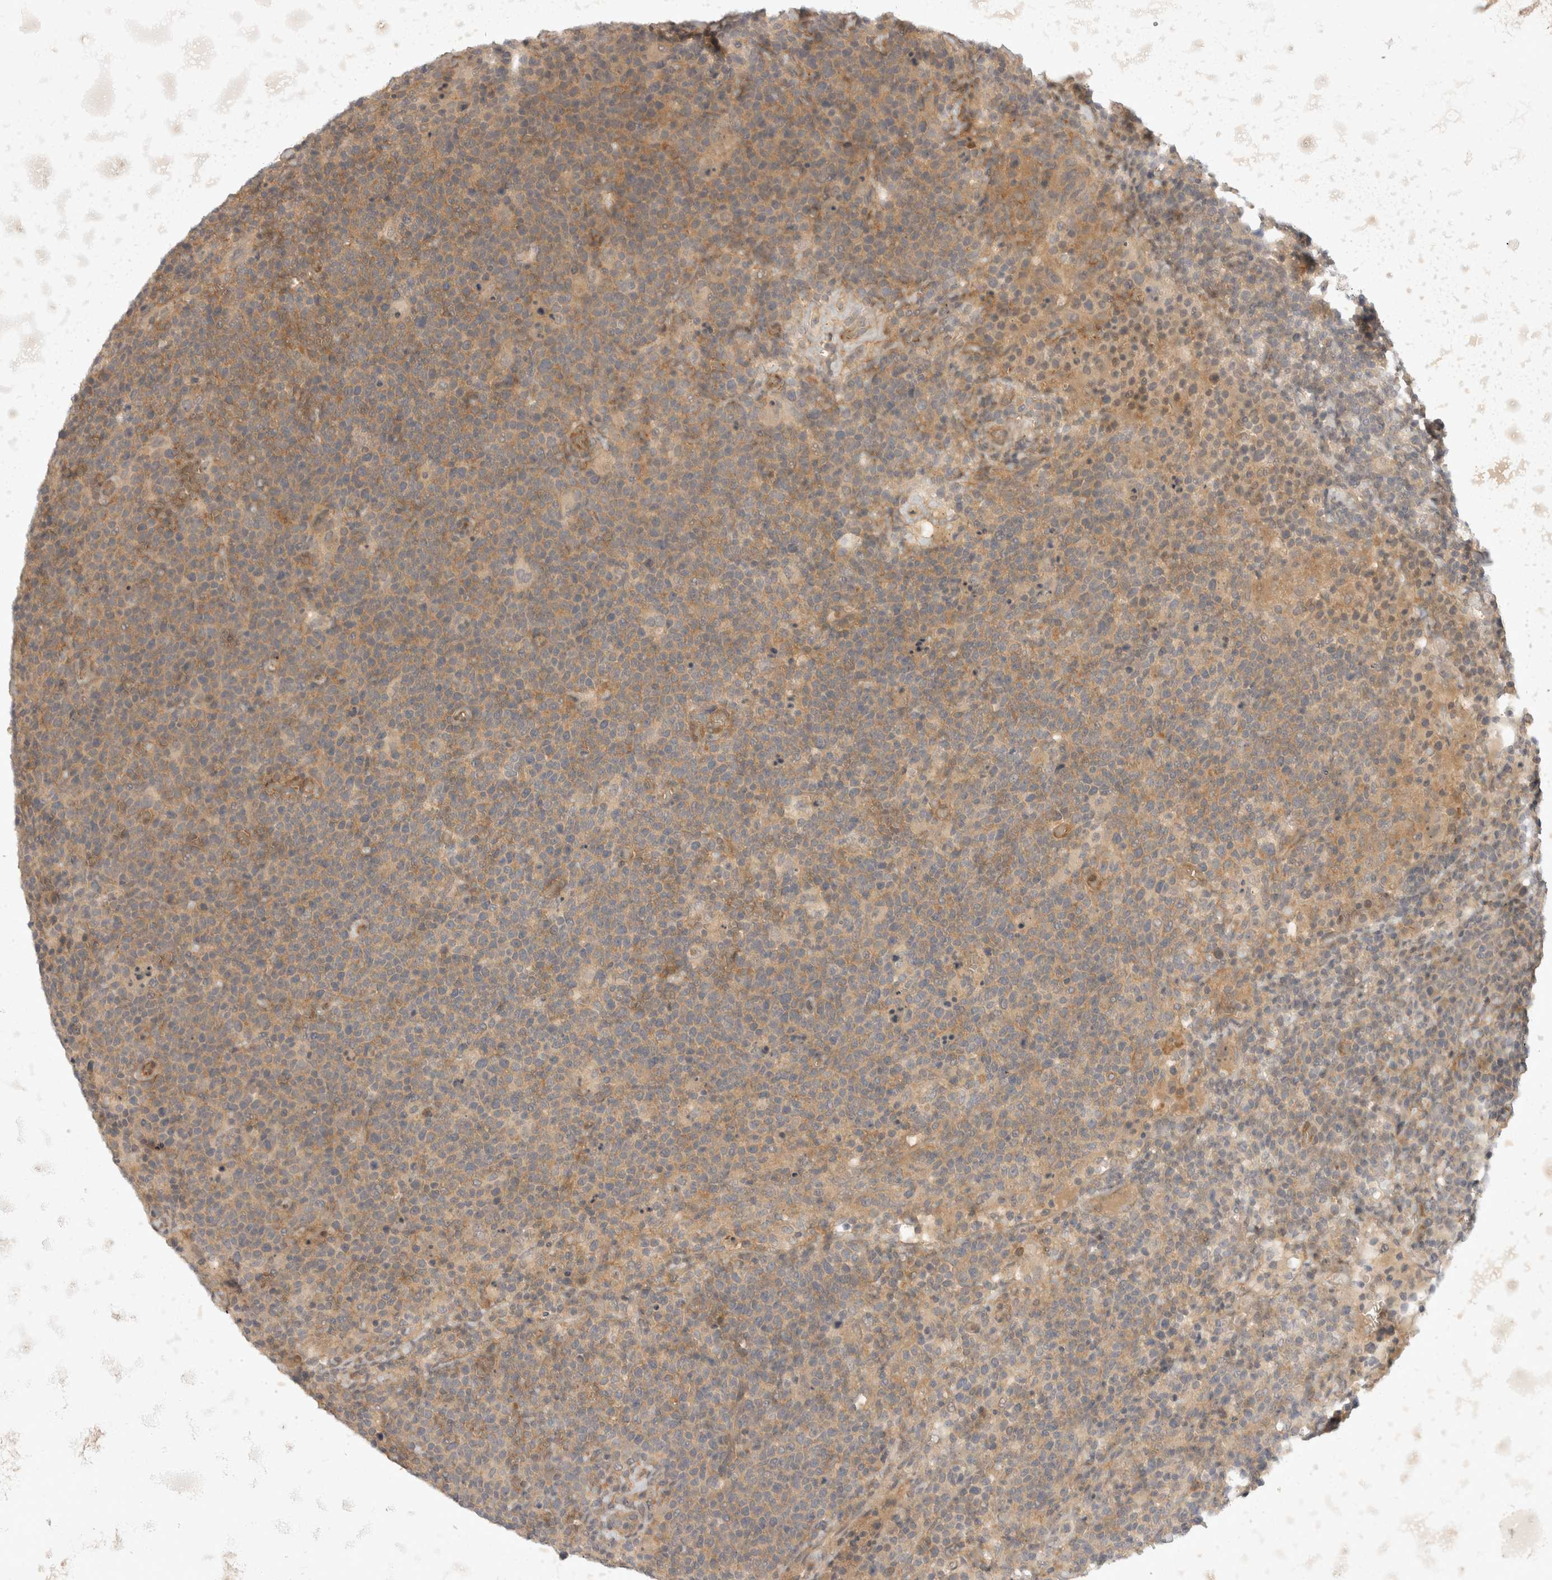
{"staining": {"intensity": "weak", "quantity": ">75%", "location": "cytoplasmic/membranous"}, "tissue": "lymphoma", "cell_type": "Tumor cells", "image_type": "cancer", "snomed": [{"axis": "morphology", "description": "Malignant lymphoma, non-Hodgkin's type, High grade"}, {"axis": "topography", "description": "Lymph node"}], "caption": "Immunohistochemical staining of human lymphoma reveals low levels of weak cytoplasmic/membranous staining in approximately >75% of tumor cells.", "gene": "EIF4G3", "patient": {"sex": "male", "age": 61}}